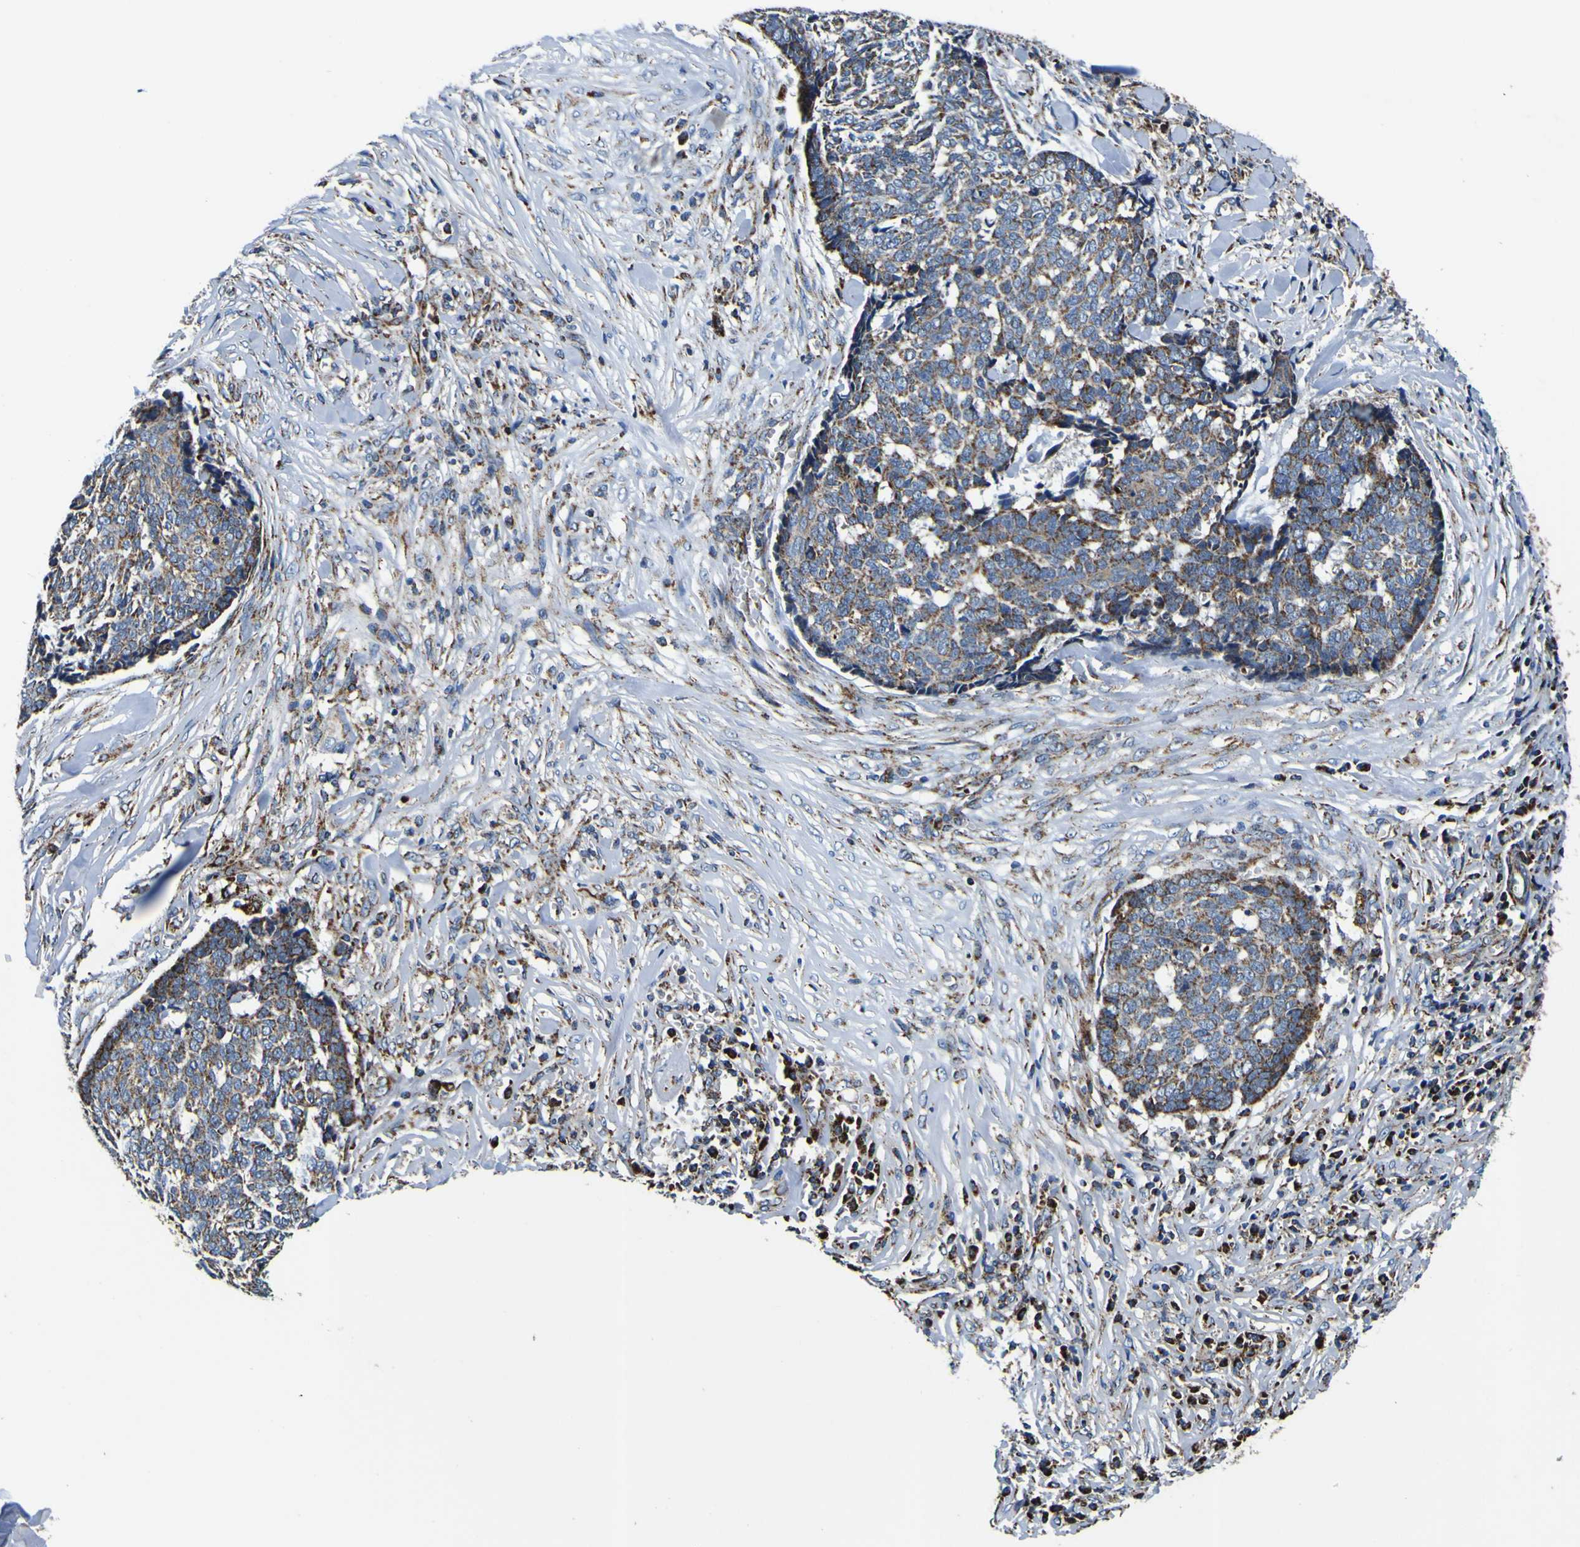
{"staining": {"intensity": "moderate", "quantity": ">75%", "location": "cytoplasmic/membranous"}, "tissue": "skin cancer", "cell_type": "Tumor cells", "image_type": "cancer", "snomed": [{"axis": "morphology", "description": "Basal cell carcinoma"}, {"axis": "topography", "description": "Skin"}], "caption": "Protein positivity by IHC displays moderate cytoplasmic/membranous positivity in approximately >75% of tumor cells in skin basal cell carcinoma.", "gene": "PTRH2", "patient": {"sex": "male", "age": 84}}